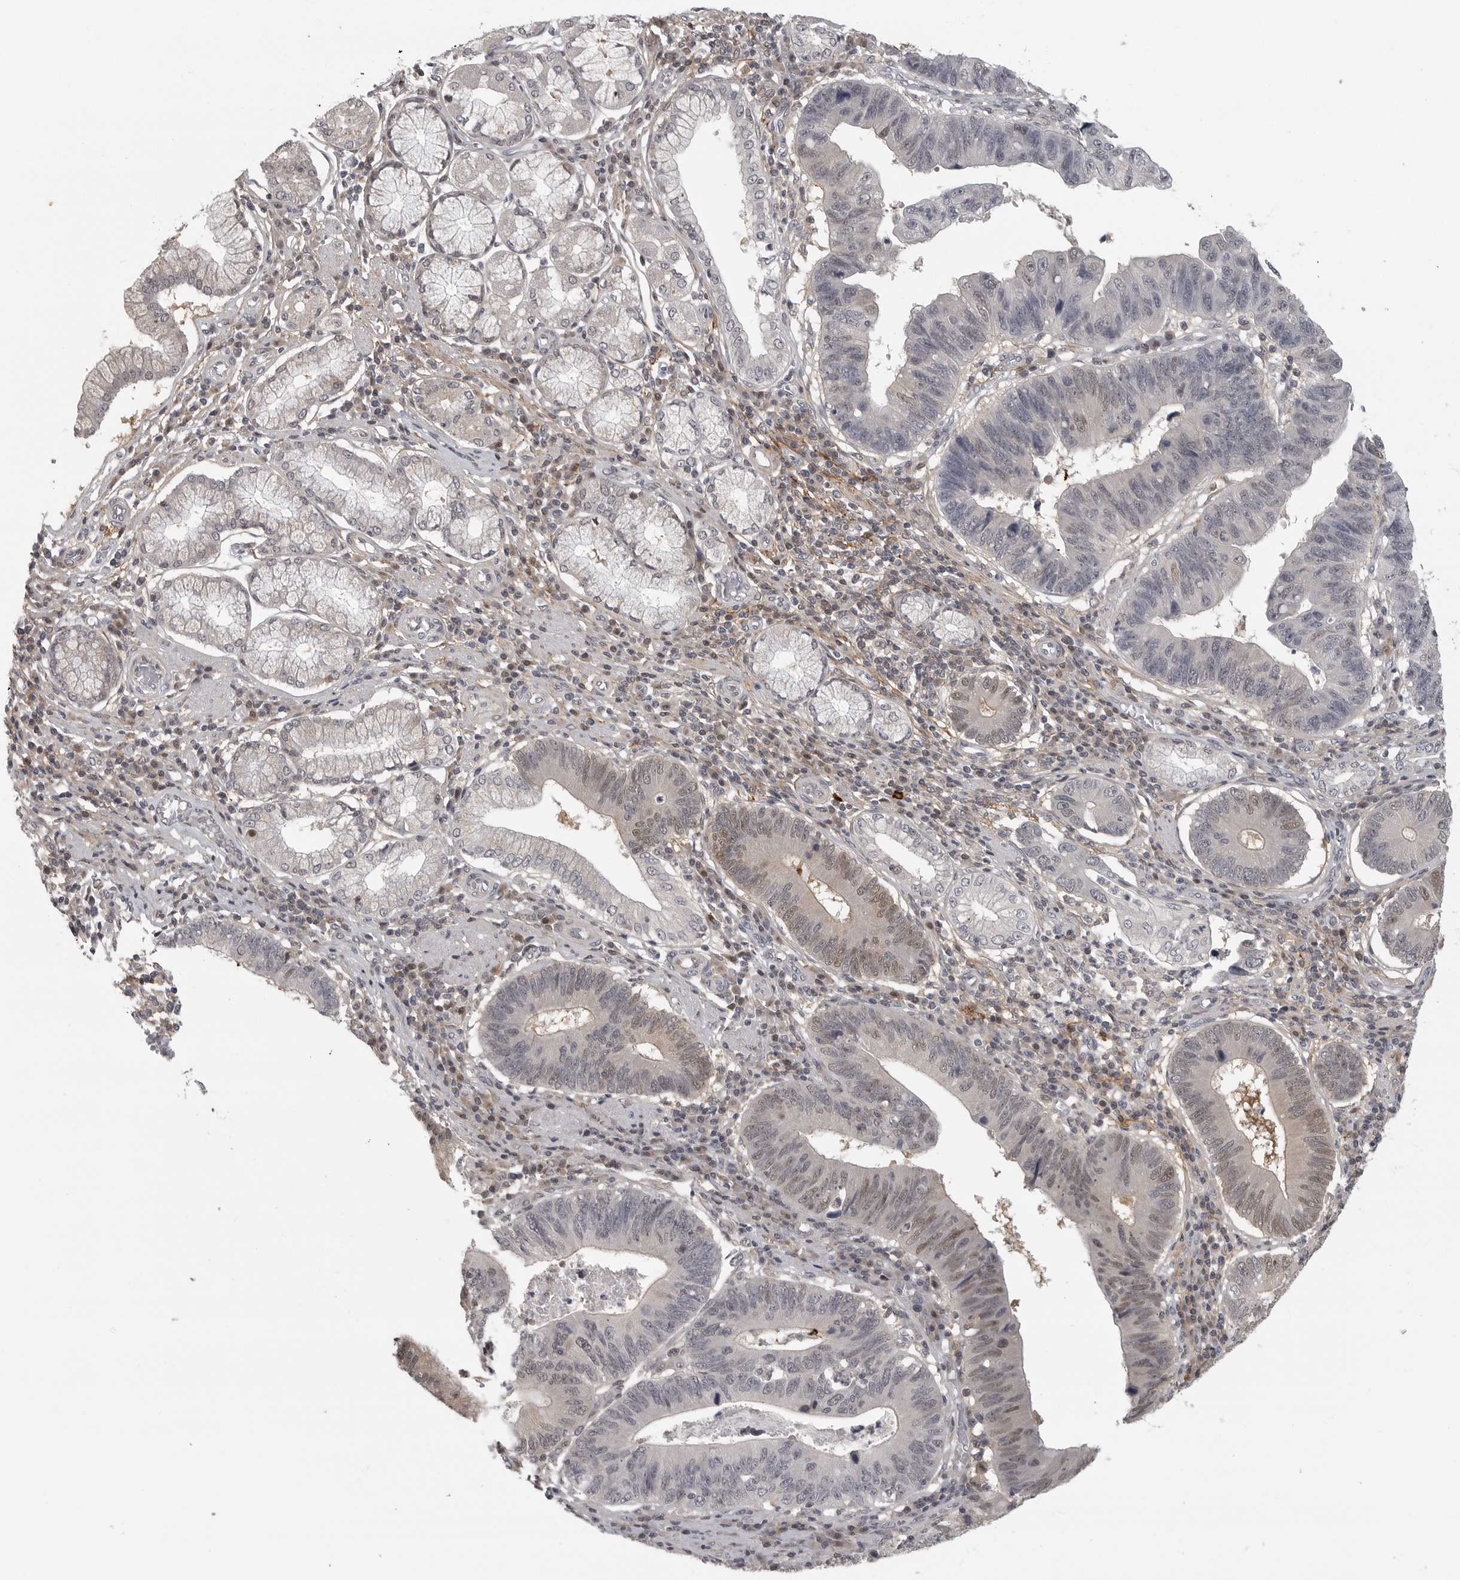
{"staining": {"intensity": "weak", "quantity": "25%-75%", "location": "nuclear"}, "tissue": "stomach cancer", "cell_type": "Tumor cells", "image_type": "cancer", "snomed": [{"axis": "morphology", "description": "Adenocarcinoma, NOS"}, {"axis": "topography", "description": "Stomach"}], "caption": "Adenocarcinoma (stomach) tissue demonstrates weak nuclear expression in approximately 25%-75% of tumor cells", "gene": "UROD", "patient": {"sex": "male", "age": 59}}